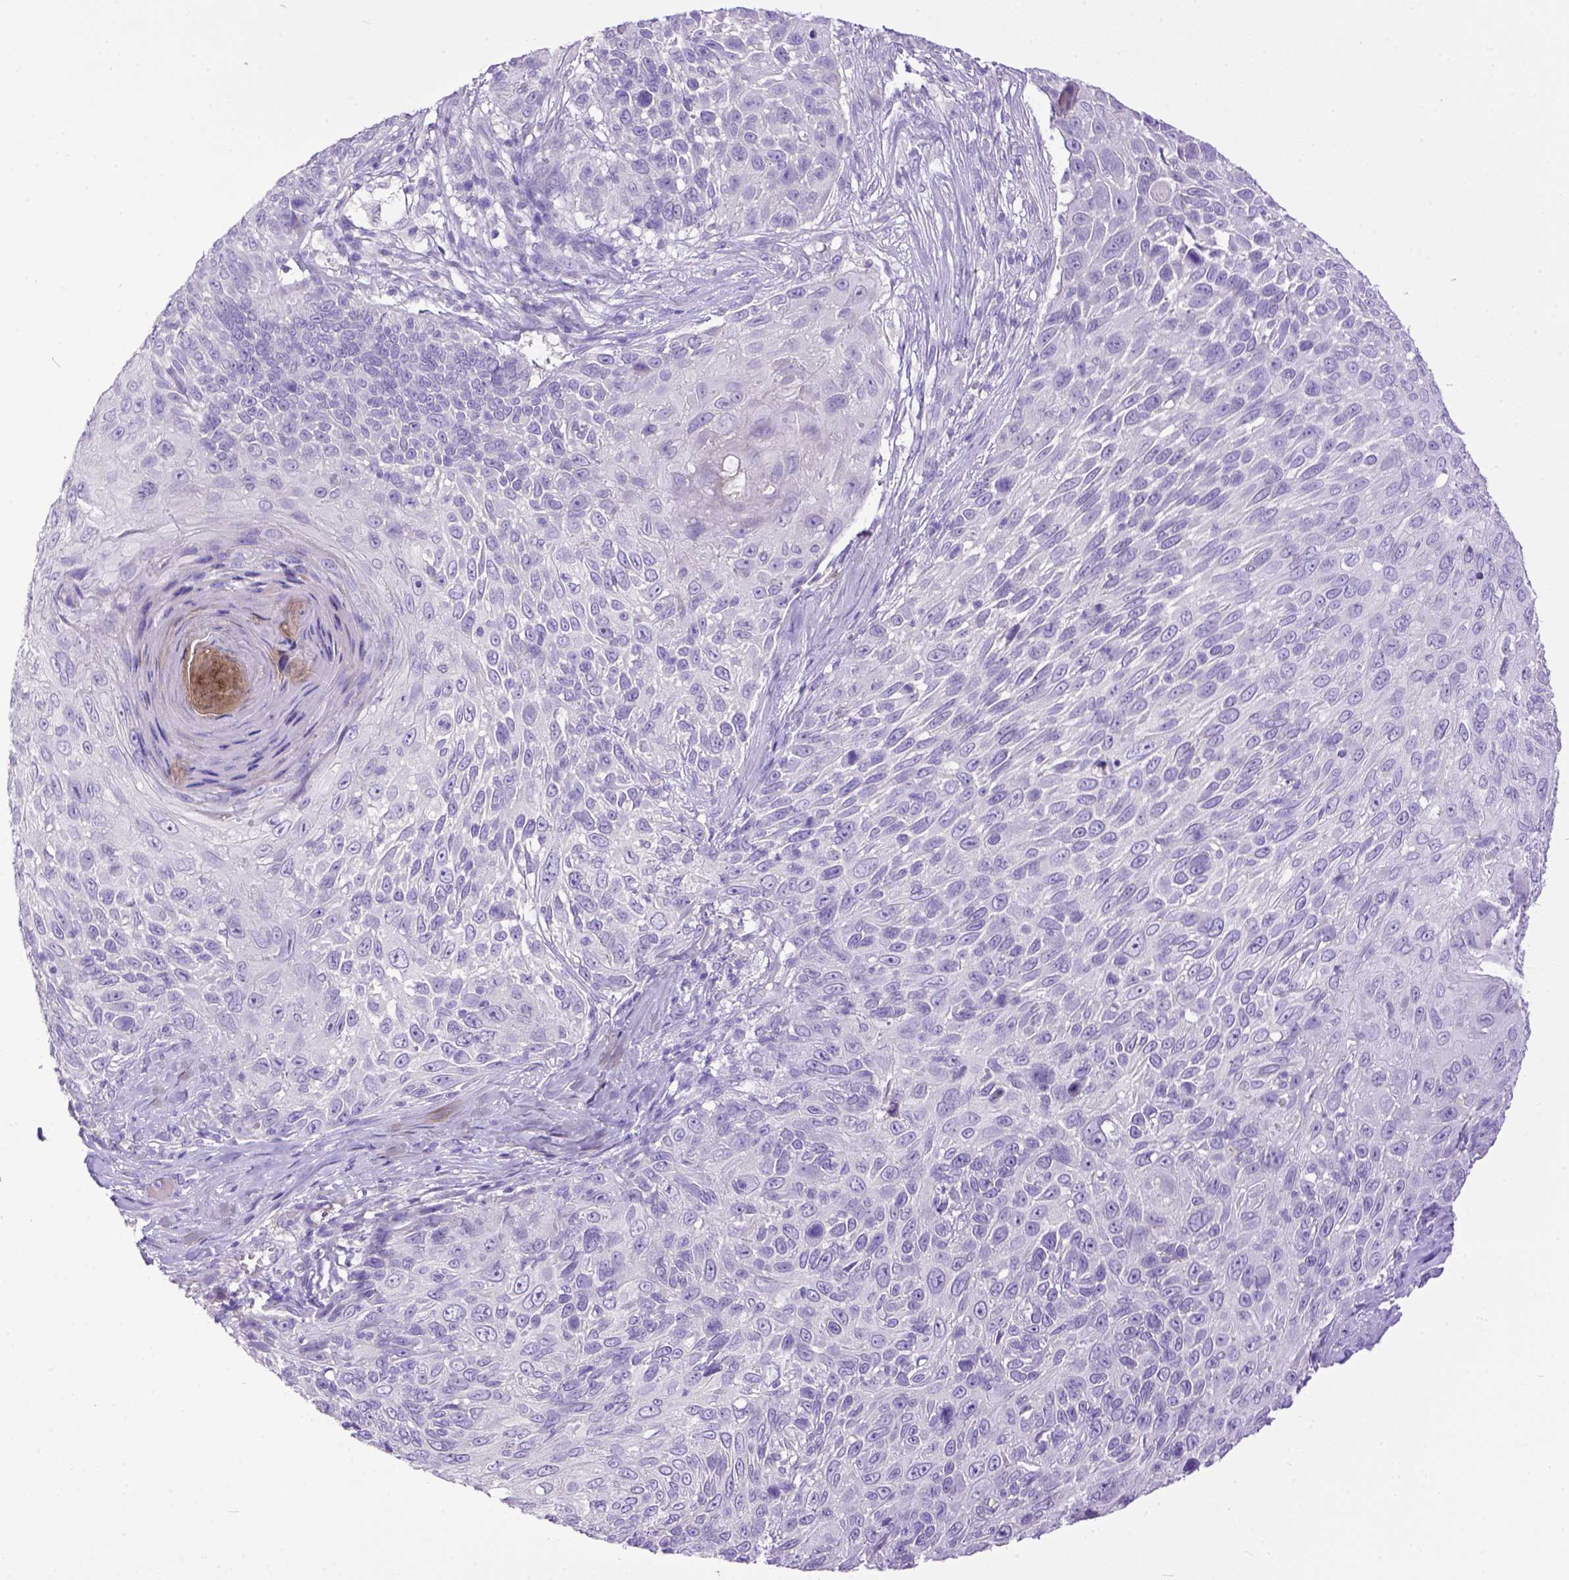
{"staining": {"intensity": "negative", "quantity": "none", "location": "none"}, "tissue": "skin cancer", "cell_type": "Tumor cells", "image_type": "cancer", "snomed": [{"axis": "morphology", "description": "Squamous cell carcinoma, NOS"}, {"axis": "topography", "description": "Skin"}], "caption": "Tumor cells show no significant staining in skin cancer.", "gene": "KIT", "patient": {"sex": "male", "age": 92}}